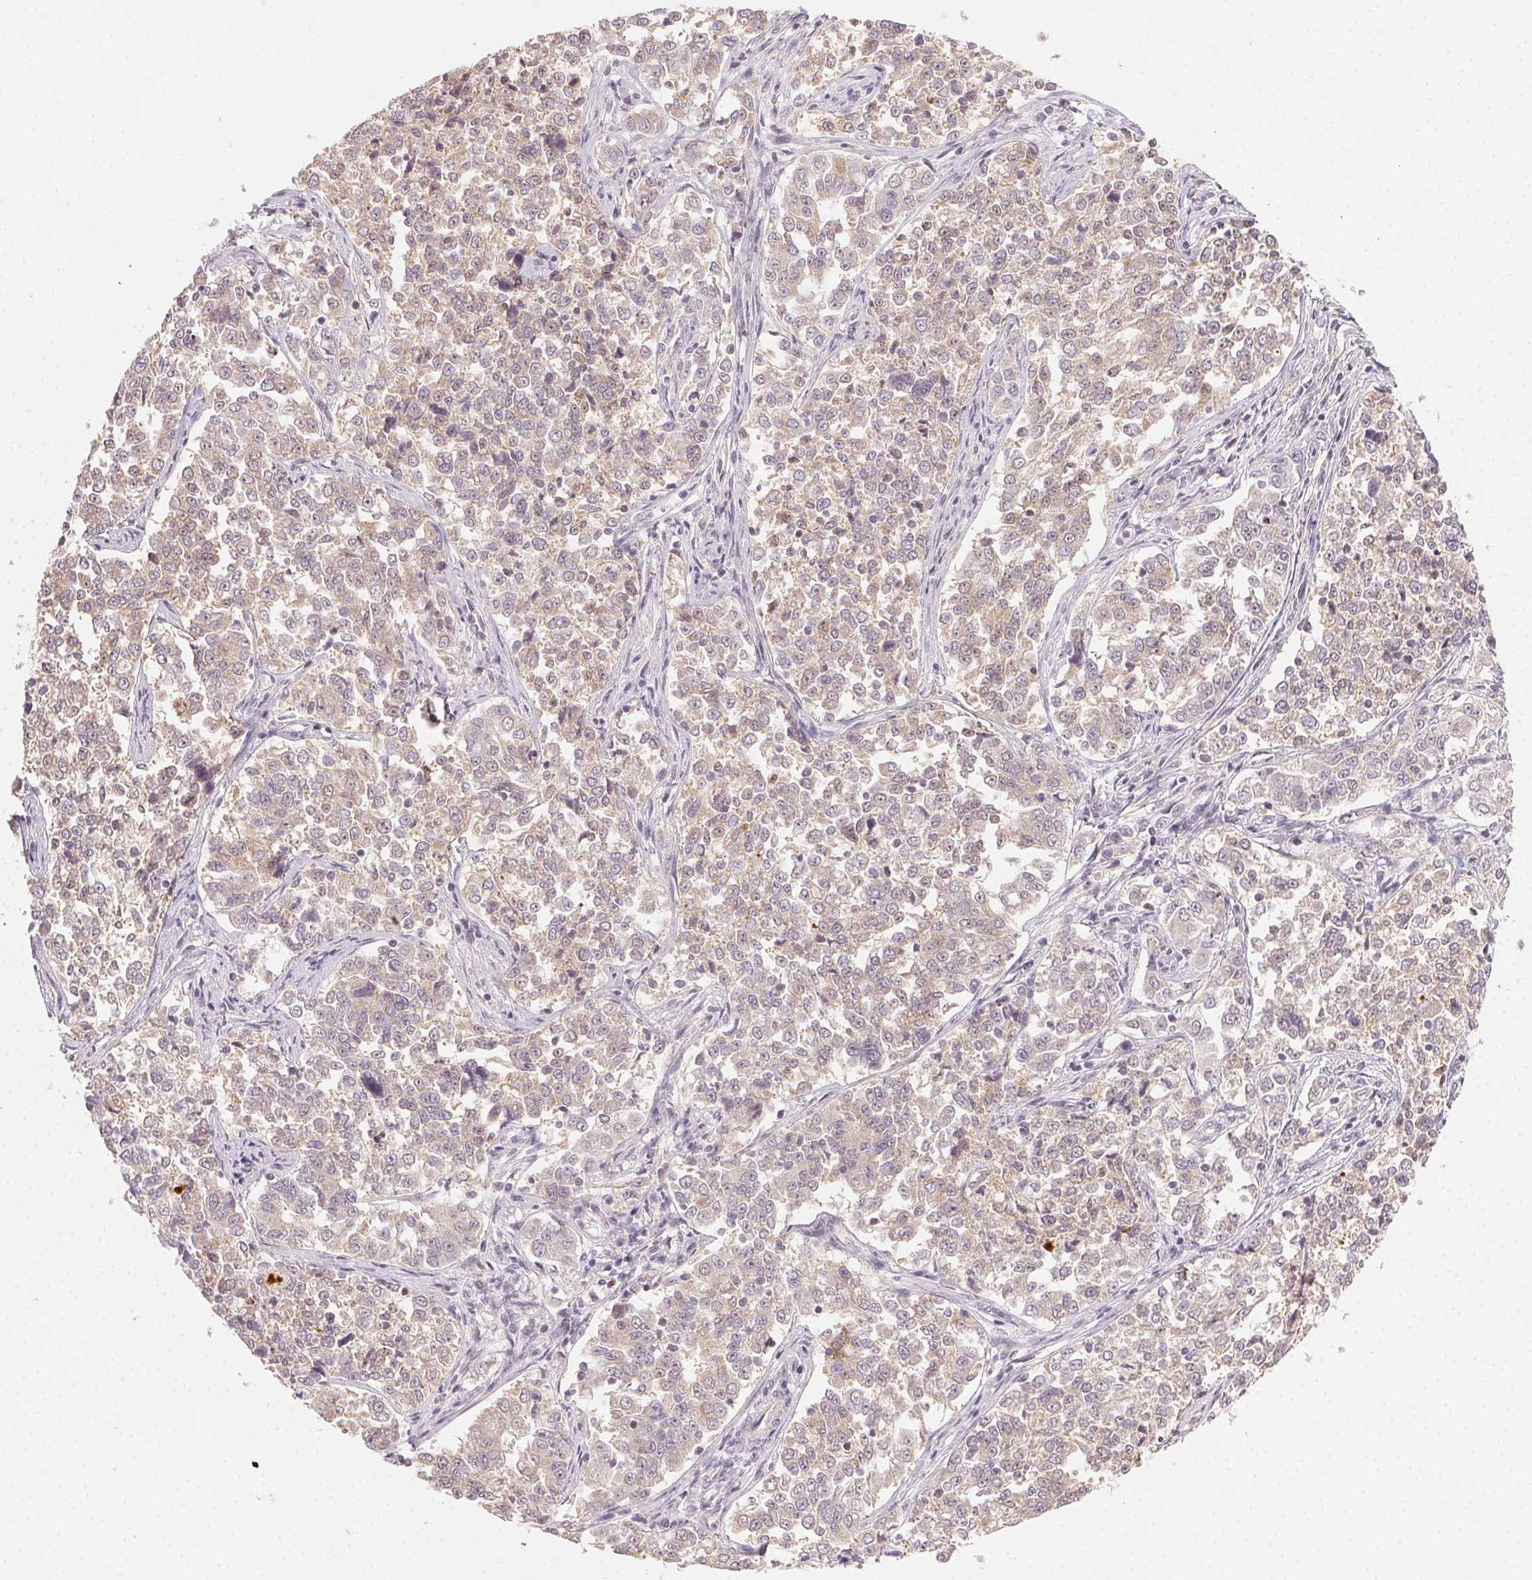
{"staining": {"intensity": "weak", "quantity": "25%-75%", "location": "cytoplasmic/membranous"}, "tissue": "endometrial cancer", "cell_type": "Tumor cells", "image_type": "cancer", "snomed": [{"axis": "morphology", "description": "Adenocarcinoma, NOS"}, {"axis": "topography", "description": "Endometrium"}], "caption": "Immunohistochemistry of human adenocarcinoma (endometrial) displays low levels of weak cytoplasmic/membranous expression in approximately 25%-75% of tumor cells. The staining is performed using DAB (3,3'-diaminobenzidine) brown chromogen to label protein expression. The nuclei are counter-stained blue using hematoxylin.", "gene": "NCOA4", "patient": {"sex": "female", "age": 43}}